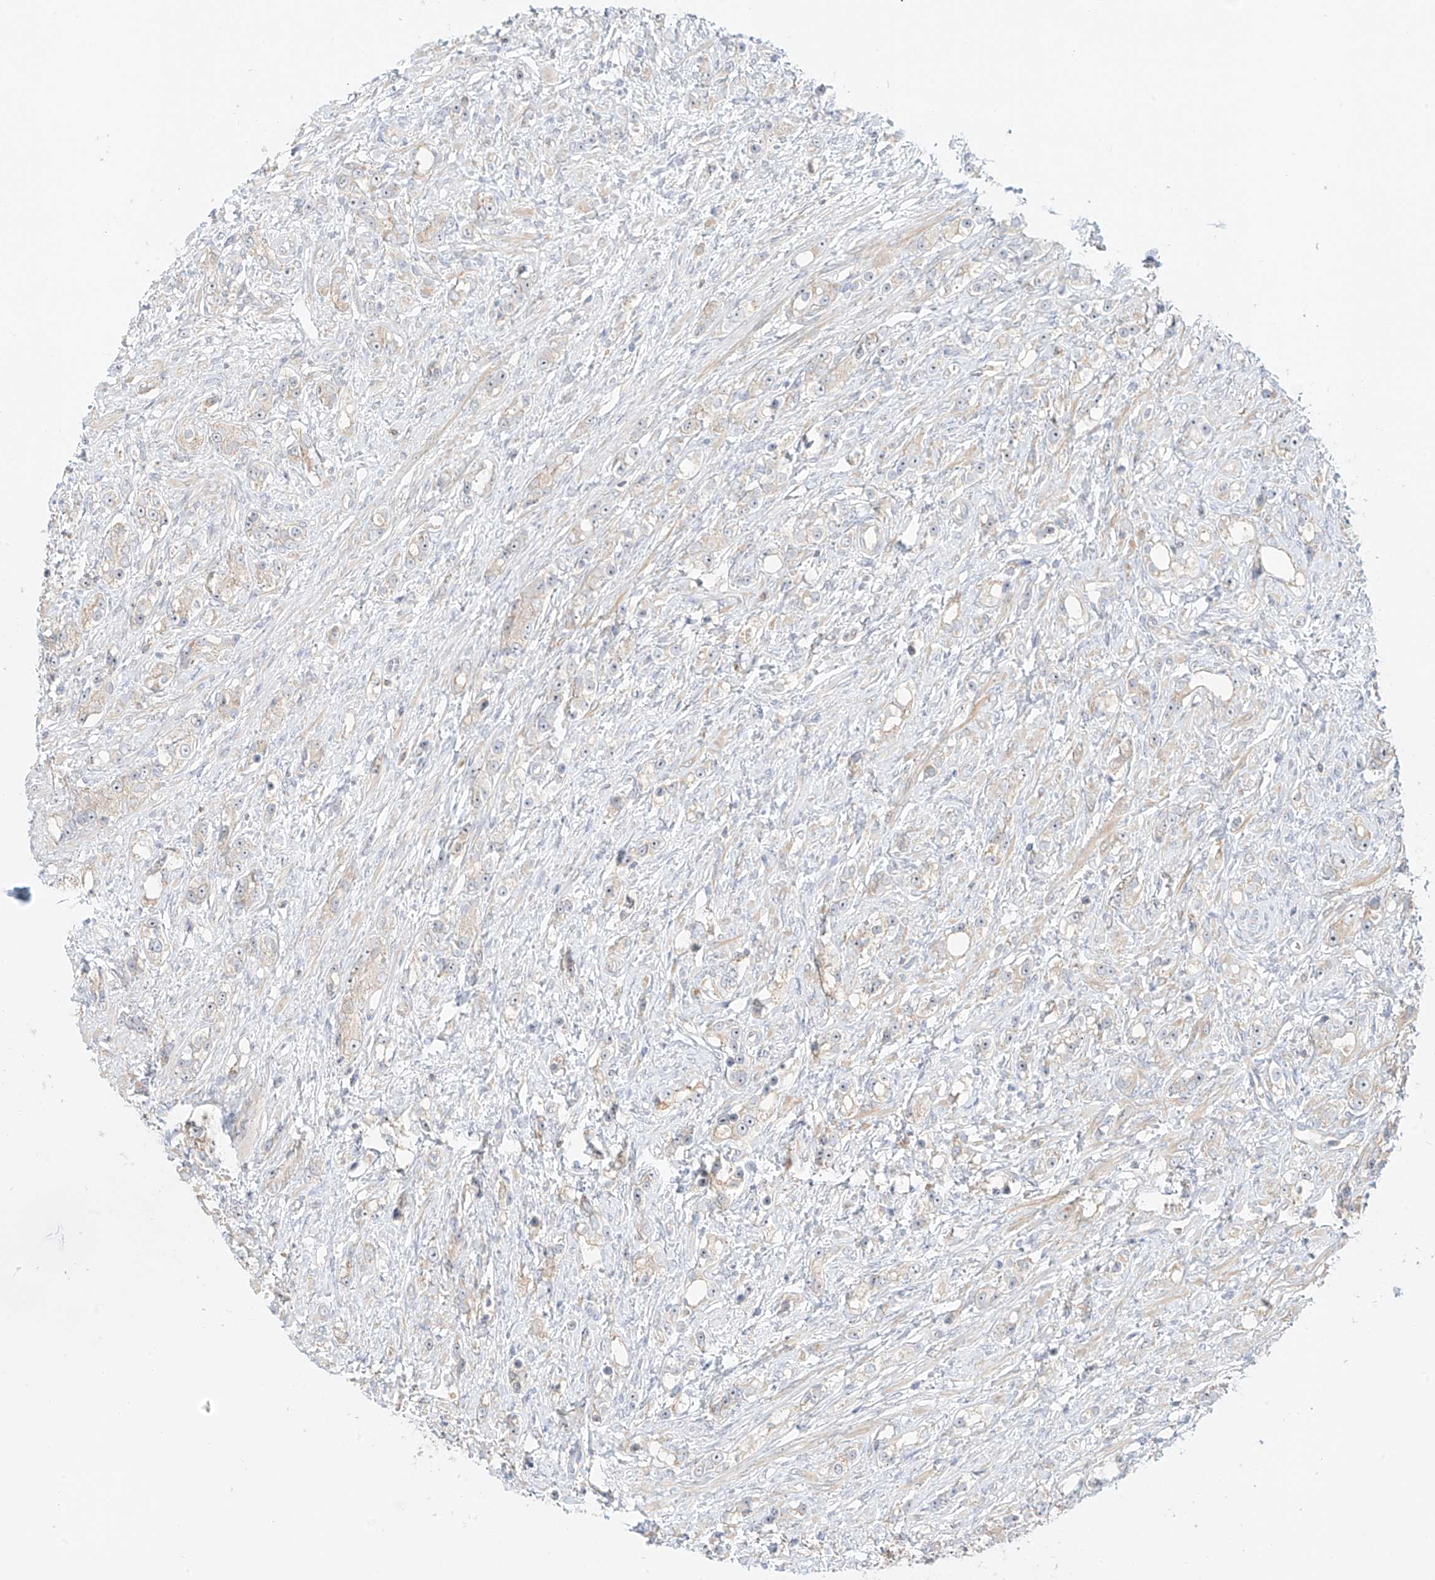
{"staining": {"intensity": "negative", "quantity": "none", "location": "none"}, "tissue": "prostate cancer", "cell_type": "Tumor cells", "image_type": "cancer", "snomed": [{"axis": "morphology", "description": "Adenocarcinoma, High grade"}, {"axis": "topography", "description": "Prostate"}], "caption": "There is no significant positivity in tumor cells of prostate cancer.", "gene": "SYTL3", "patient": {"sex": "male", "age": 63}}